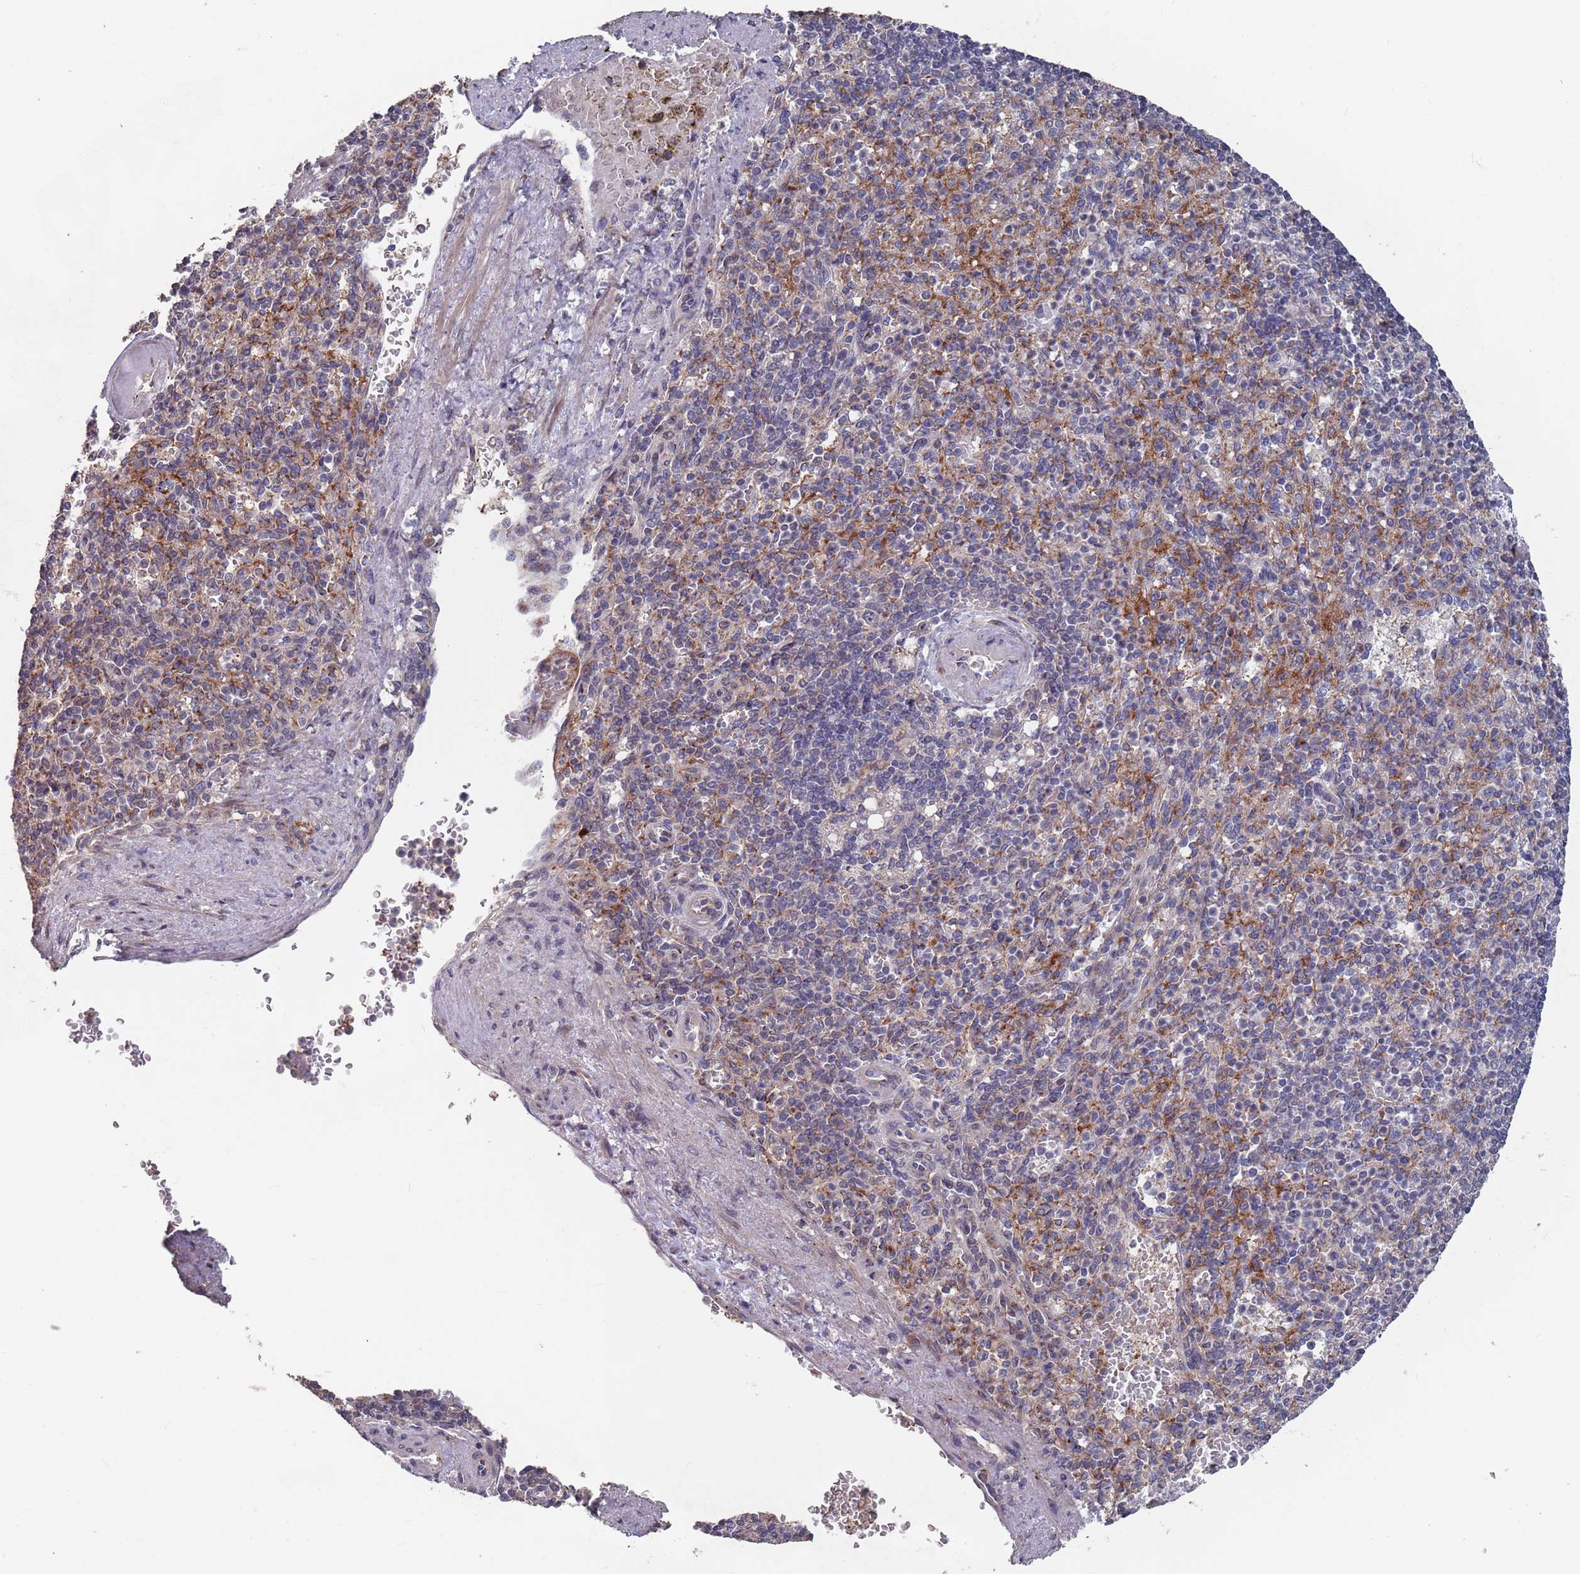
{"staining": {"intensity": "moderate", "quantity": "<25%", "location": "cytoplasmic/membranous"}, "tissue": "spleen", "cell_type": "Cells in red pulp", "image_type": "normal", "snomed": [{"axis": "morphology", "description": "Normal tissue, NOS"}, {"axis": "topography", "description": "Spleen"}], "caption": "Cells in red pulp demonstrate moderate cytoplasmic/membranous expression in about <25% of cells in normal spleen.", "gene": "UNC45A", "patient": {"sex": "female", "age": 74}}